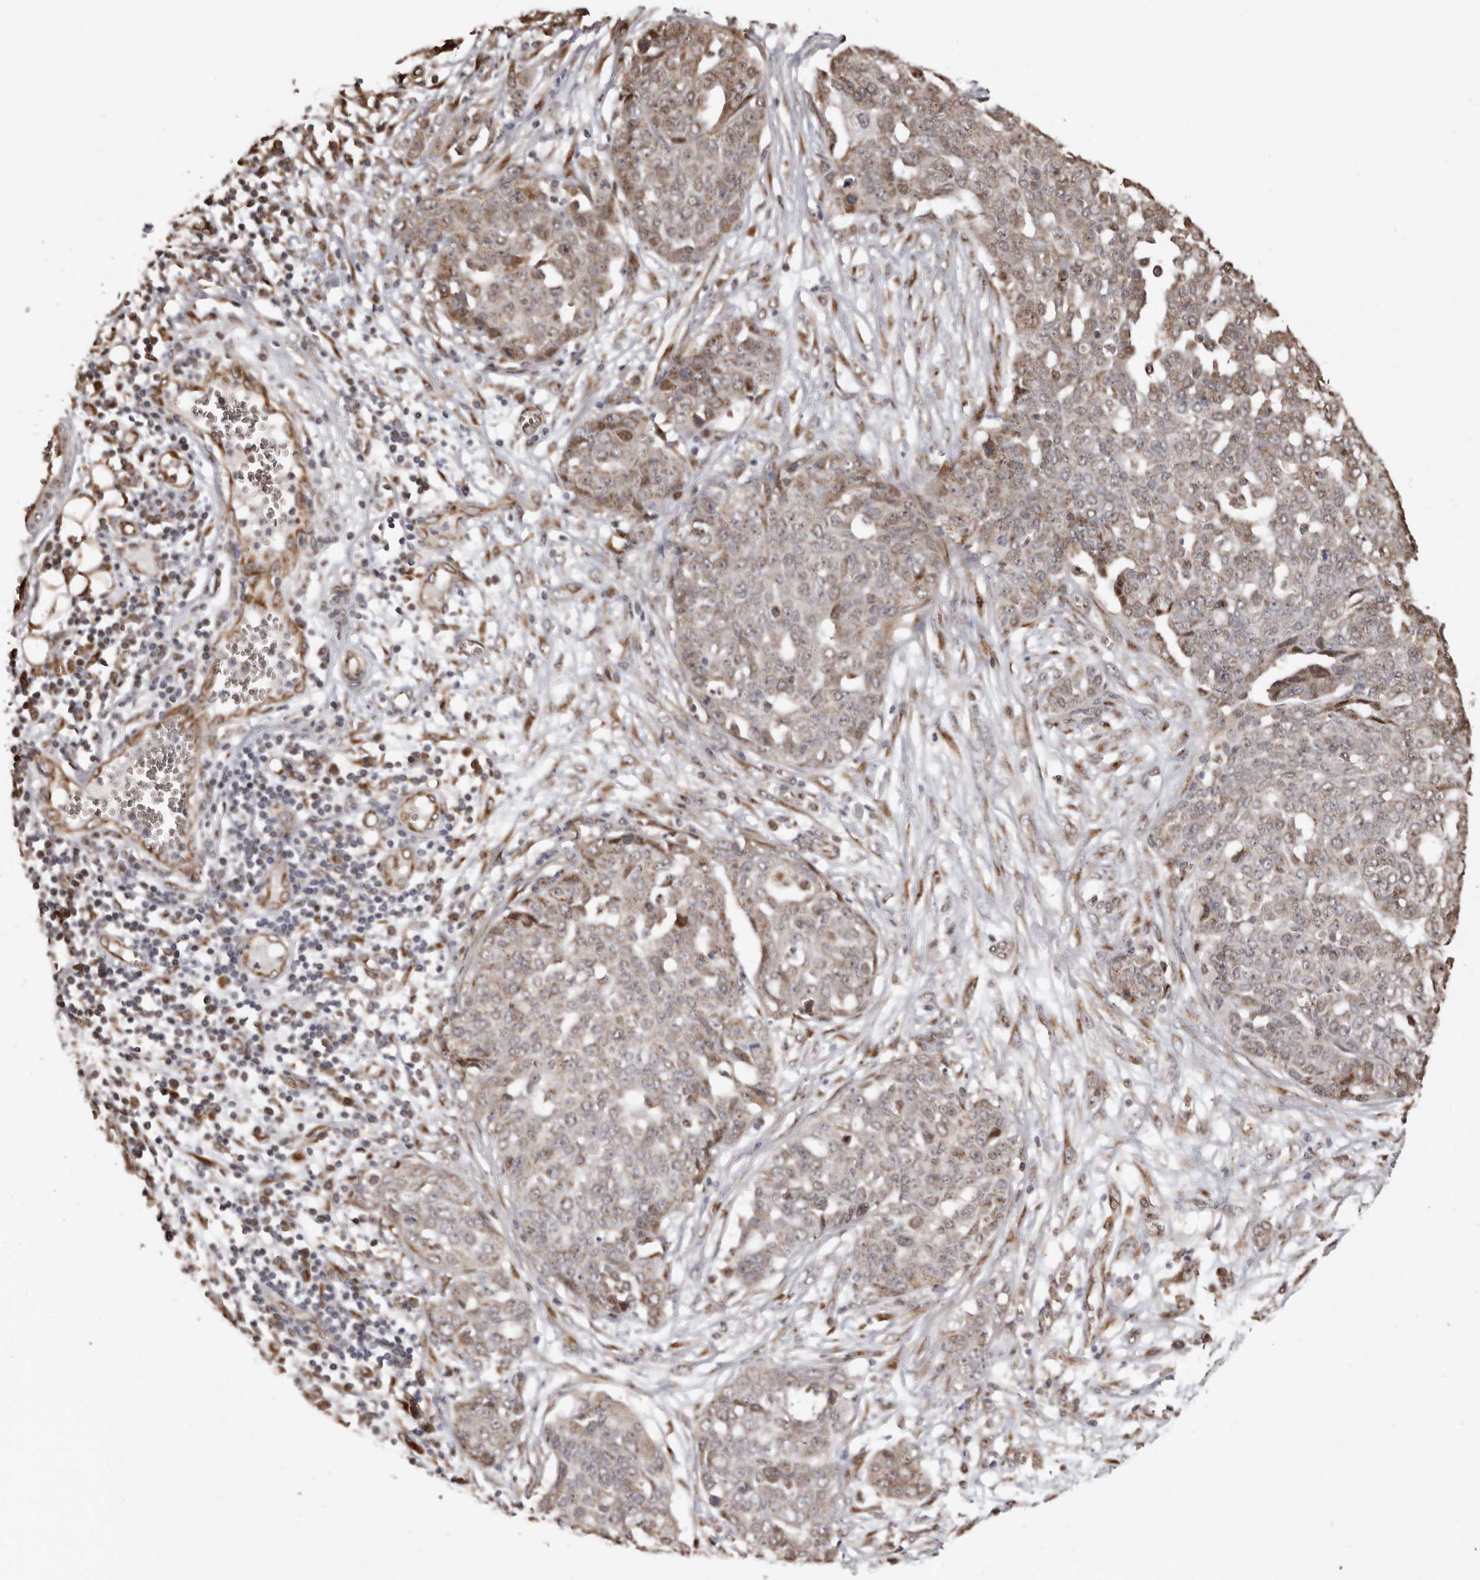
{"staining": {"intensity": "weak", "quantity": ">75%", "location": "cytoplasmic/membranous"}, "tissue": "ovarian cancer", "cell_type": "Tumor cells", "image_type": "cancer", "snomed": [{"axis": "morphology", "description": "Cystadenocarcinoma, serous, NOS"}, {"axis": "topography", "description": "Soft tissue"}, {"axis": "topography", "description": "Ovary"}], "caption": "Human ovarian cancer stained for a protein (brown) demonstrates weak cytoplasmic/membranous positive positivity in about >75% of tumor cells.", "gene": "ENTREP1", "patient": {"sex": "female", "age": 57}}